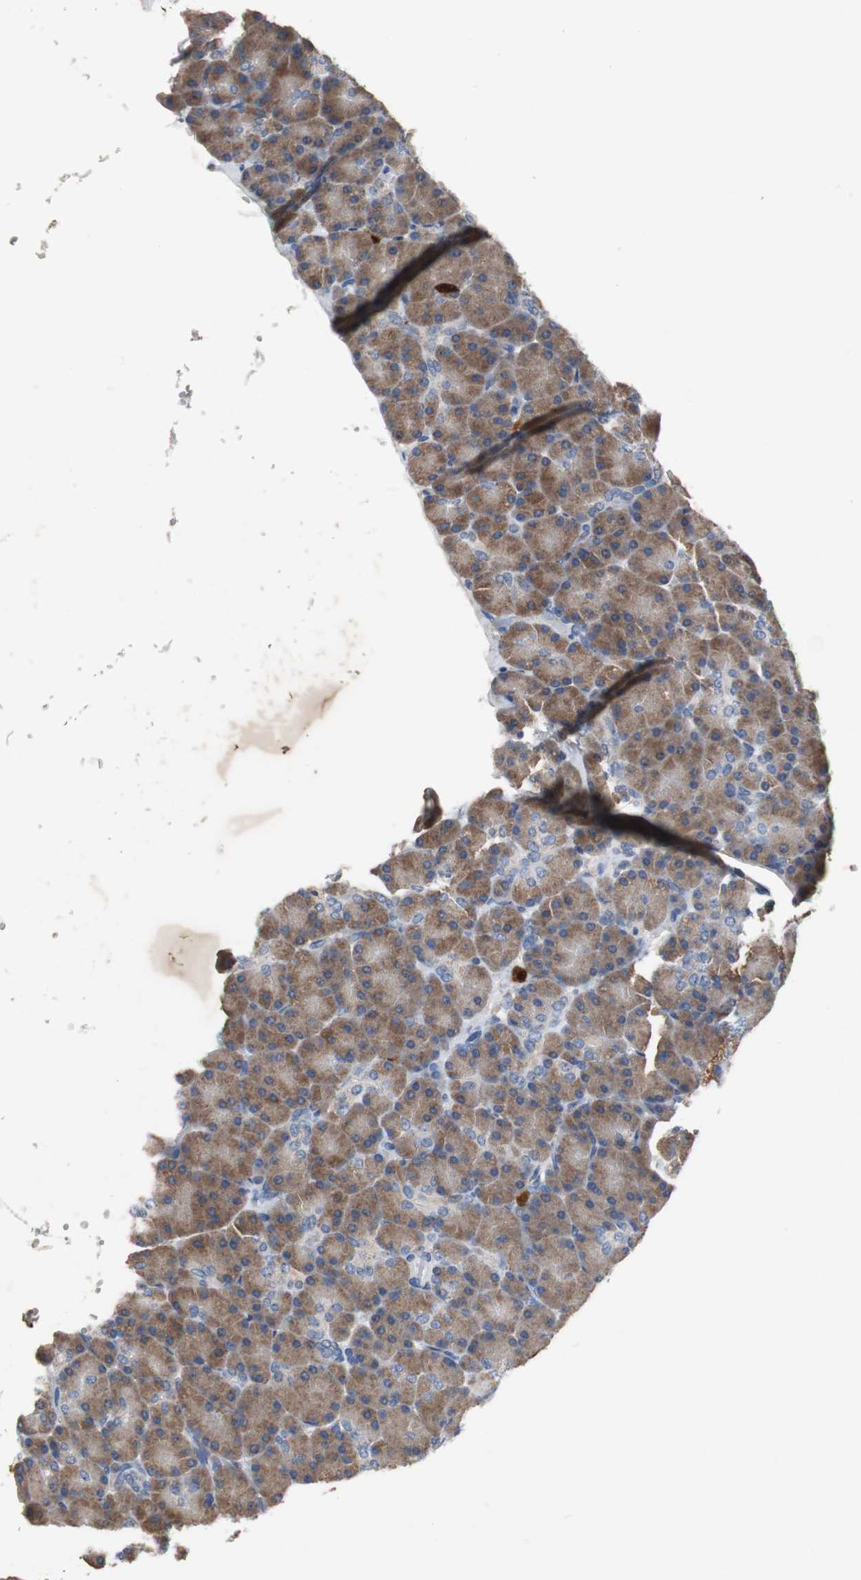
{"staining": {"intensity": "moderate", "quantity": ">75%", "location": "cytoplasmic/membranous"}, "tissue": "pancreas", "cell_type": "Exocrine glandular cells", "image_type": "normal", "snomed": [{"axis": "morphology", "description": "Normal tissue, NOS"}, {"axis": "topography", "description": "Pancreas"}], "caption": "Immunohistochemistry of unremarkable pancreas shows medium levels of moderate cytoplasmic/membranous expression in approximately >75% of exocrine glandular cells.", "gene": "CALB2", "patient": {"sex": "female", "age": 43}}